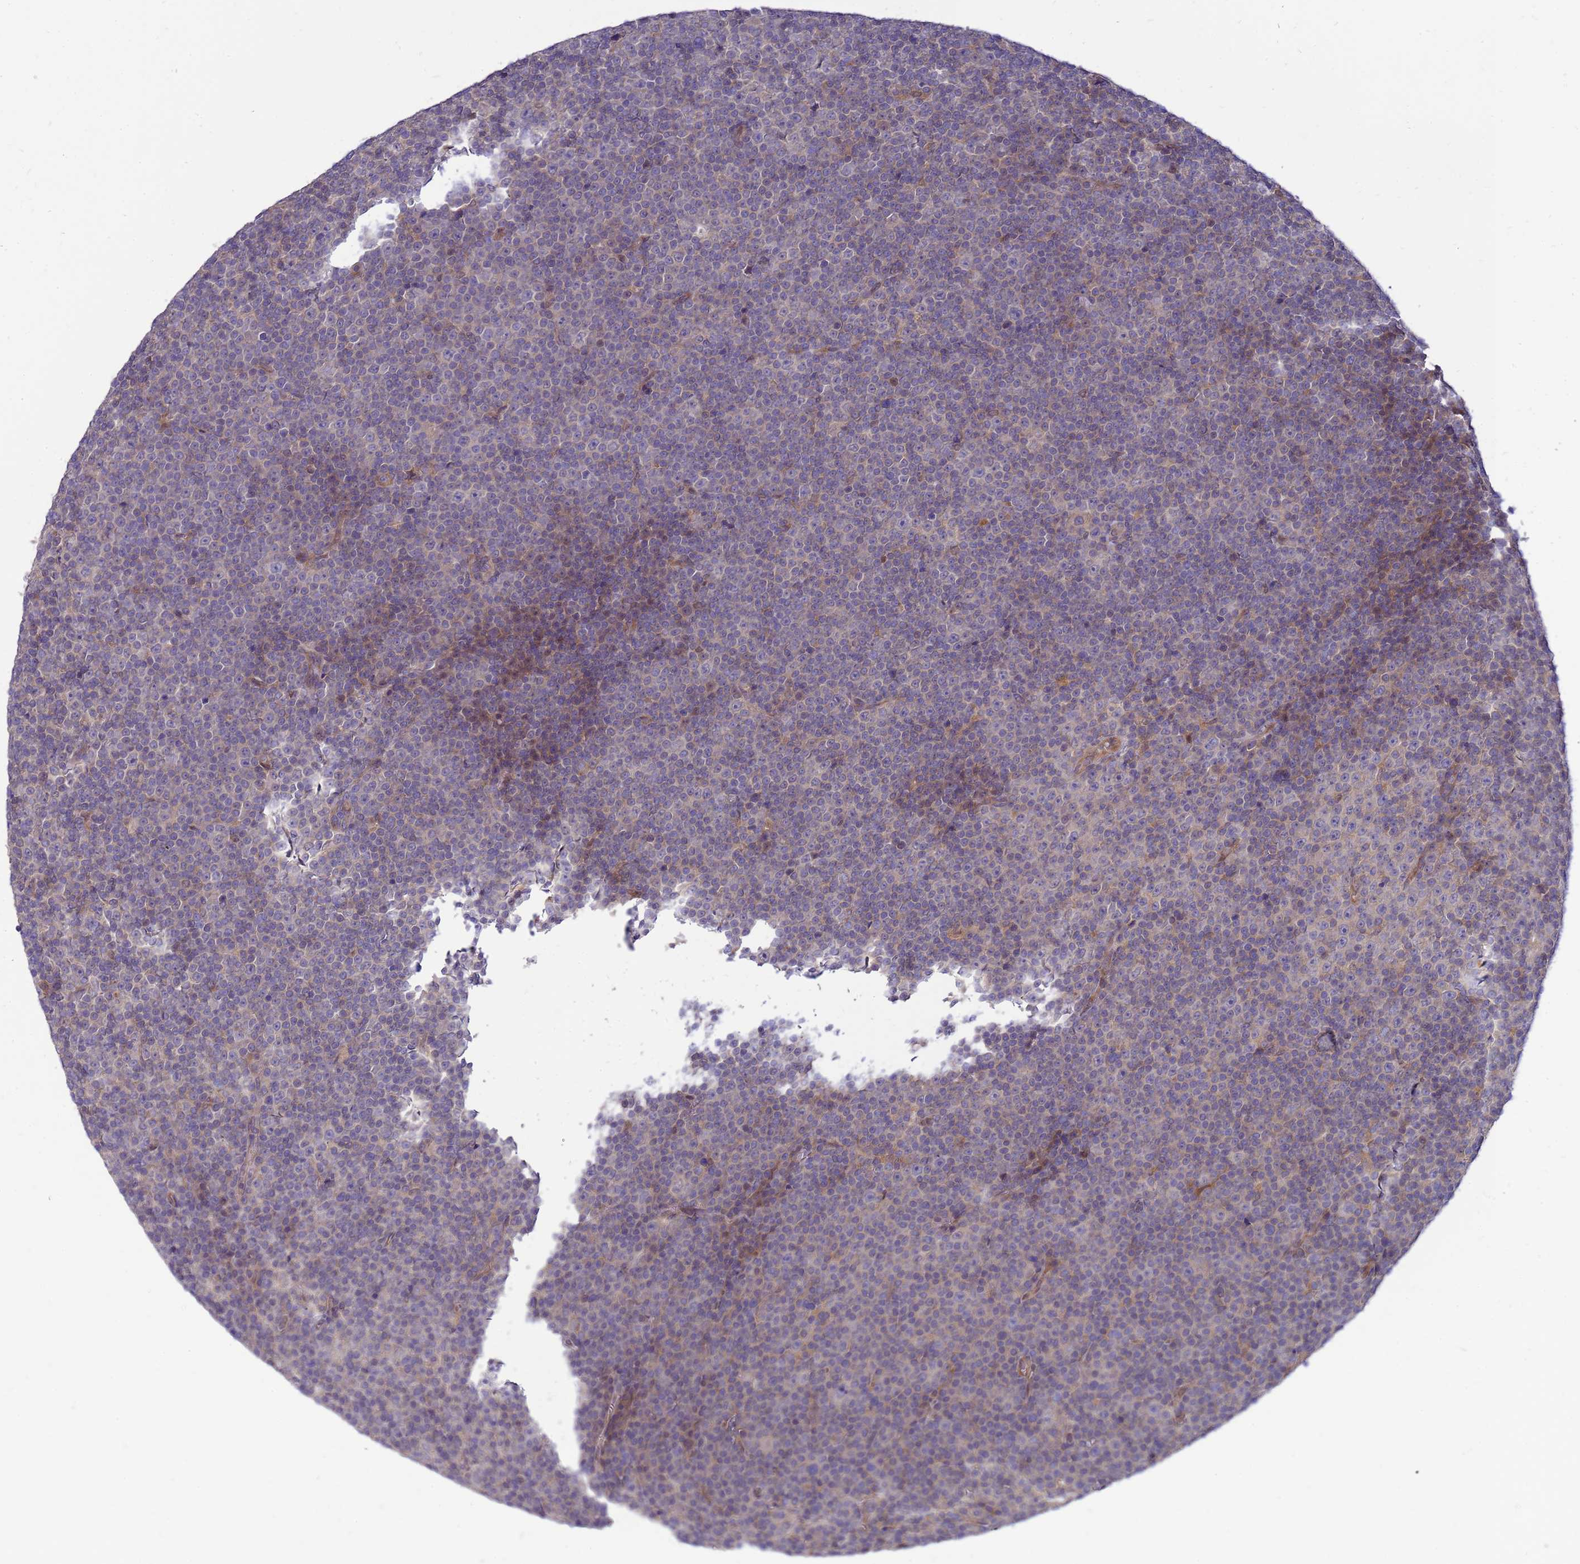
{"staining": {"intensity": "negative", "quantity": "none", "location": "none"}, "tissue": "lymphoma", "cell_type": "Tumor cells", "image_type": "cancer", "snomed": [{"axis": "morphology", "description": "Malignant lymphoma, non-Hodgkin's type, Low grade"}, {"axis": "topography", "description": "Lymph node"}], "caption": "There is no significant staining in tumor cells of low-grade malignant lymphoma, non-Hodgkin's type.", "gene": "ENOPH1", "patient": {"sex": "female", "age": 67}}